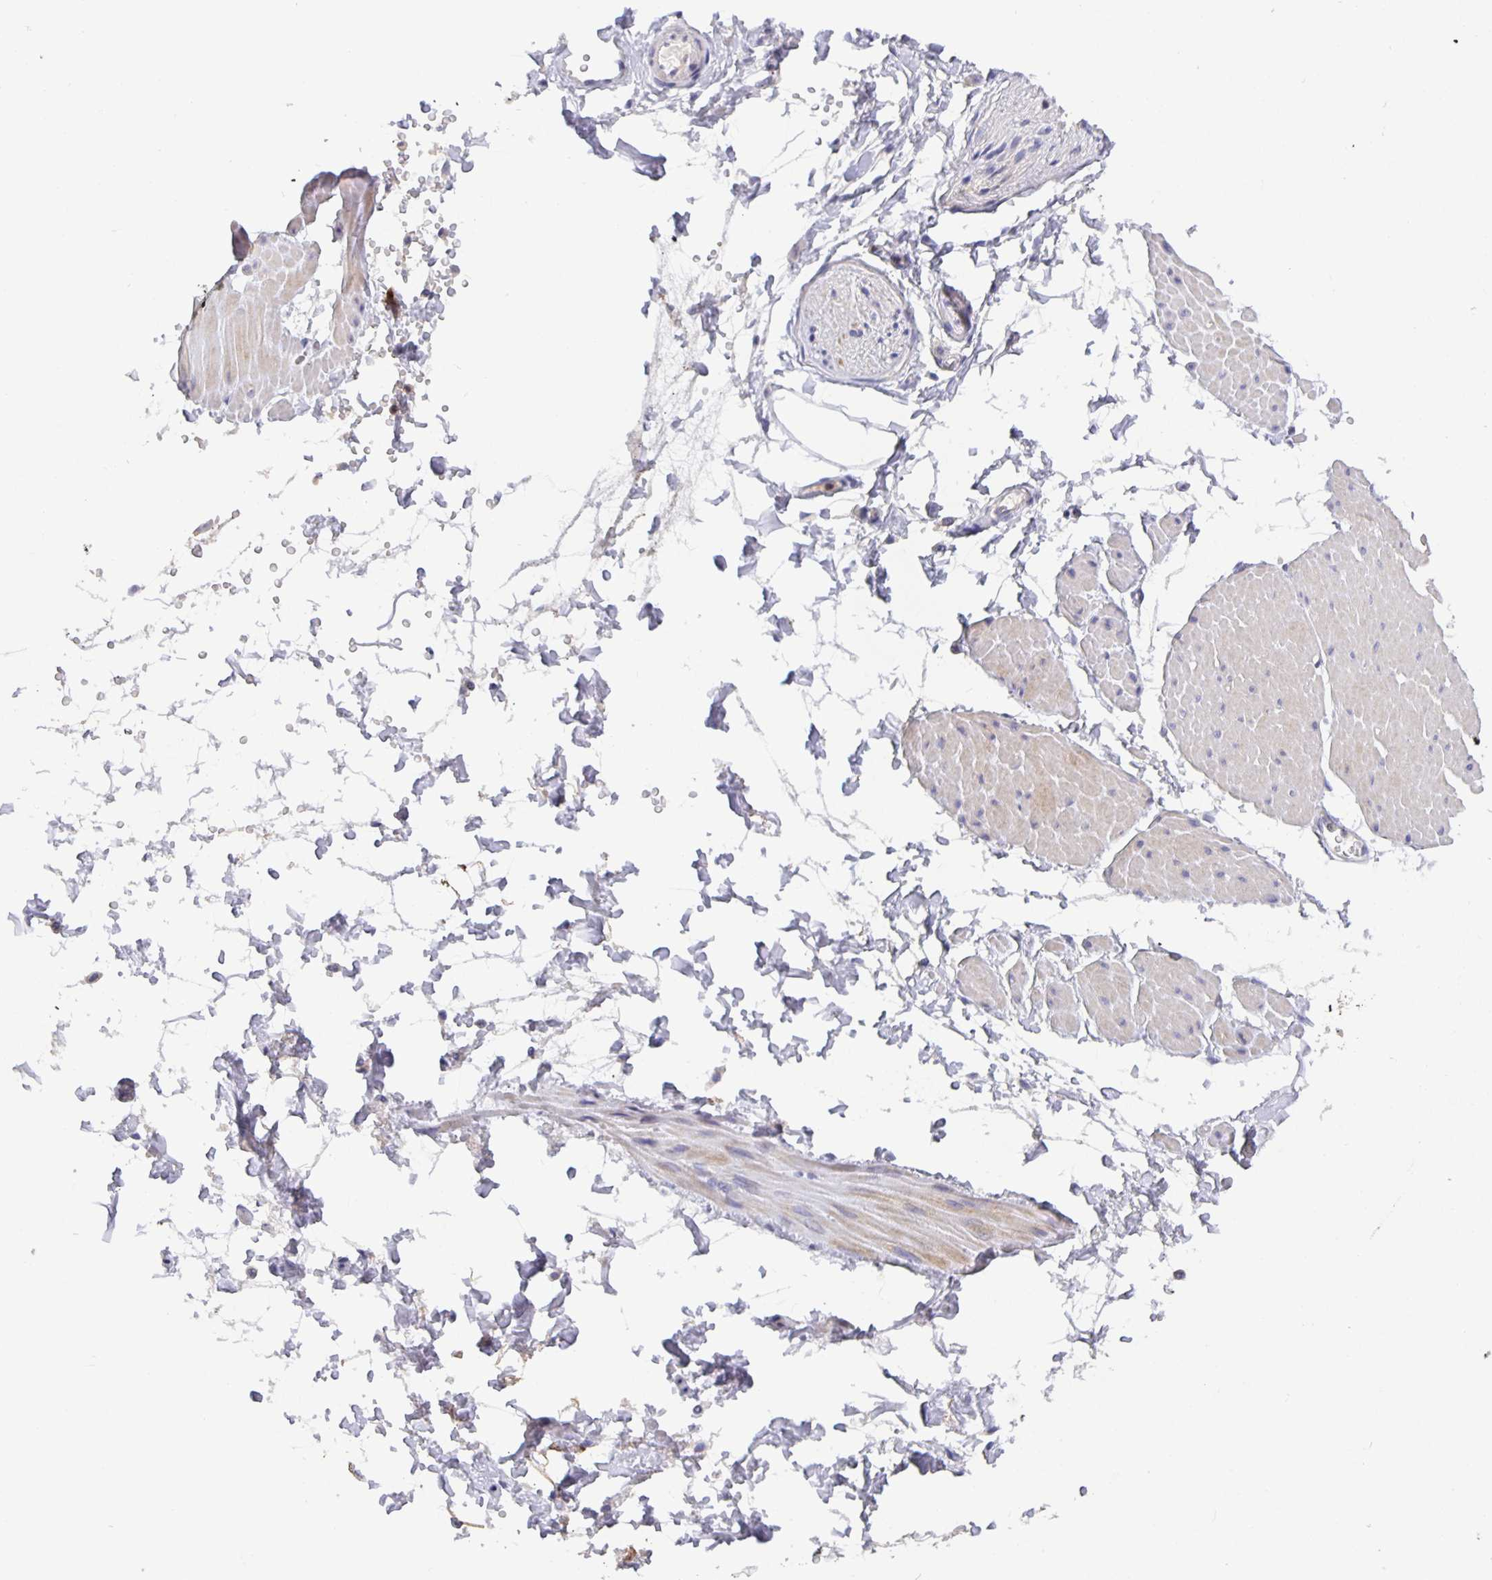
{"staining": {"intensity": "negative", "quantity": "none", "location": "none"}, "tissue": "adipose tissue", "cell_type": "Adipocytes", "image_type": "normal", "snomed": [{"axis": "morphology", "description": "Normal tissue, NOS"}, {"axis": "topography", "description": "Smooth muscle"}, {"axis": "topography", "description": "Peripheral nerve tissue"}], "caption": "Immunohistochemistry (IHC) of benign human adipose tissue reveals no positivity in adipocytes.", "gene": "GDF15", "patient": {"sex": "male", "age": 58}}